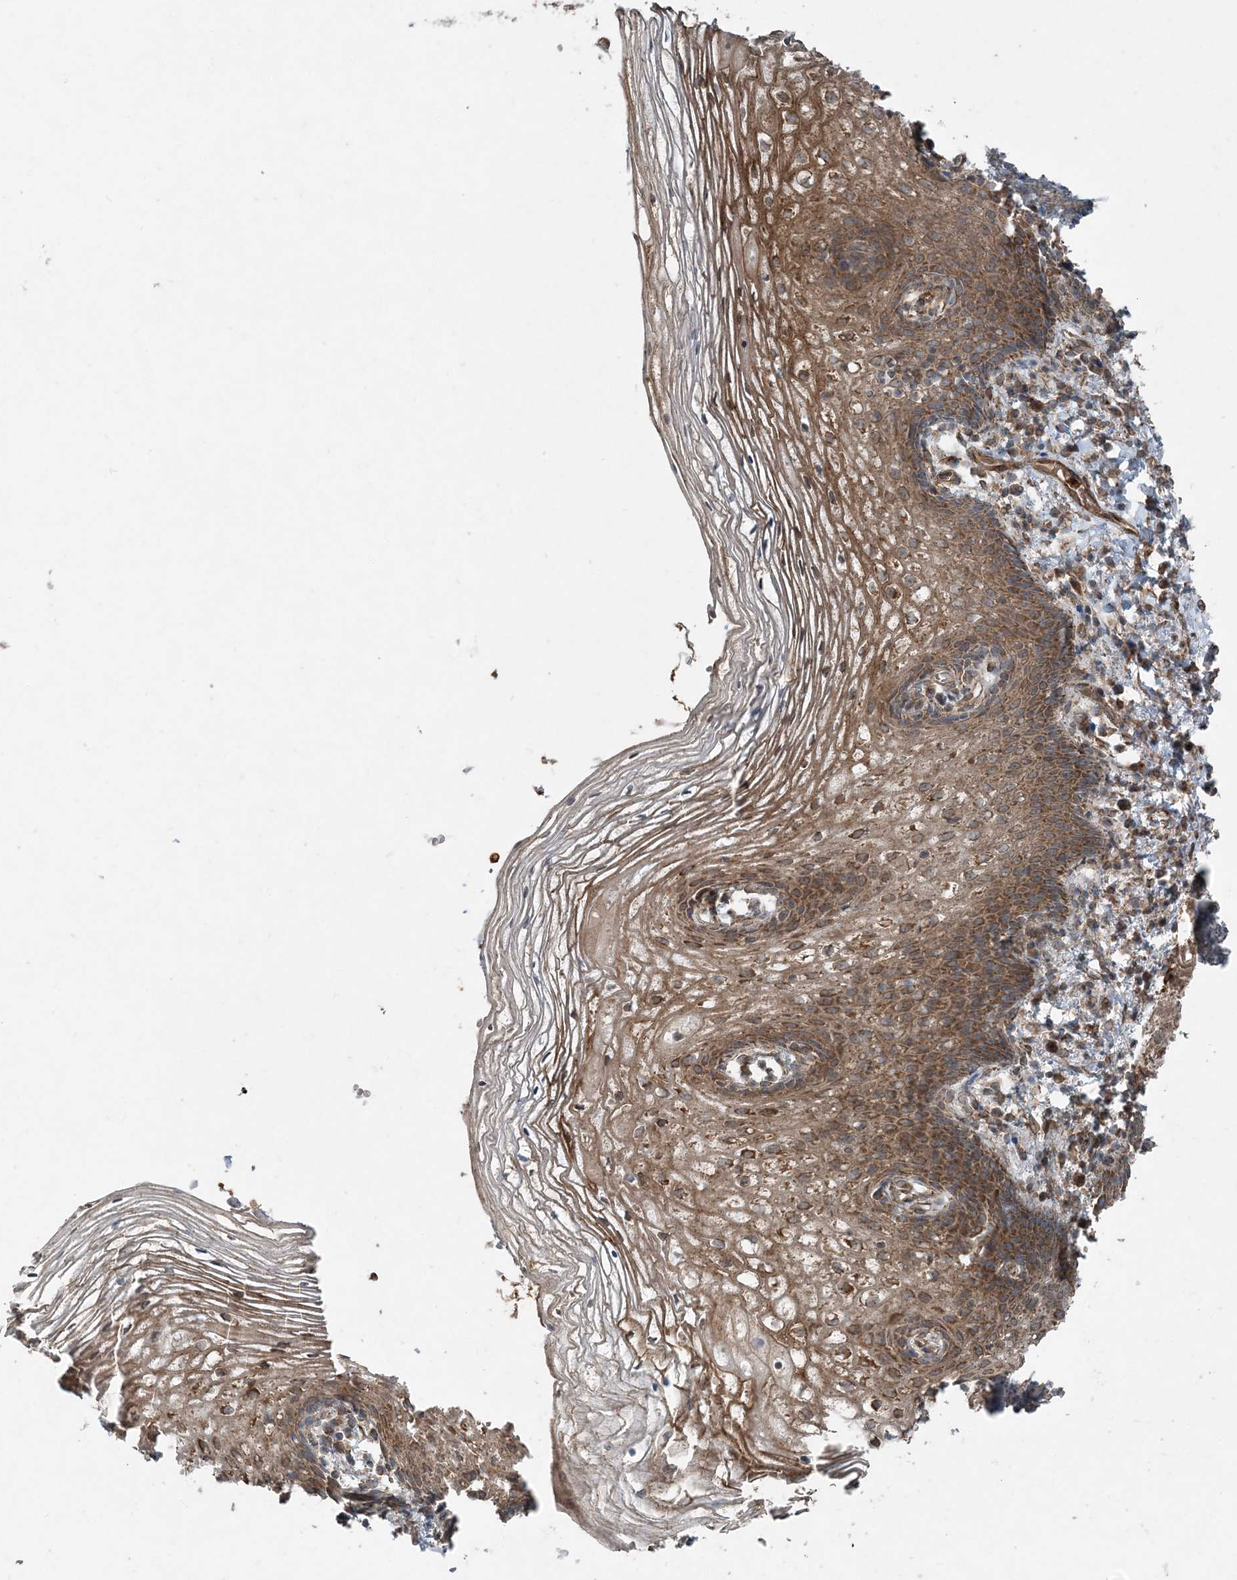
{"staining": {"intensity": "moderate", "quantity": ">75%", "location": "cytoplasmic/membranous"}, "tissue": "vagina", "cell_type": "Squamous epithelial cells", "image_type": "normal", "snomed": [{"axis": "morphology", "description": "Normal tissue, NOS"}, {"axis": "topography", "description": "Vagina"}], "caption": "Immunohistochemistry (IHC) staining of unremarkable vagina, which exhibits medium levels of moderate cytoplasmic/membranous staining in about >75% of squamous epithelial cells indicating moderate cytoplasmic/membranous protein expression. The staining was performed using DAB (brown) for protein detection and nuclei were counterstained in hematoxylin (blue).", "gene": "COPS7B", "patient": {"sex": "female", "age": 60}}